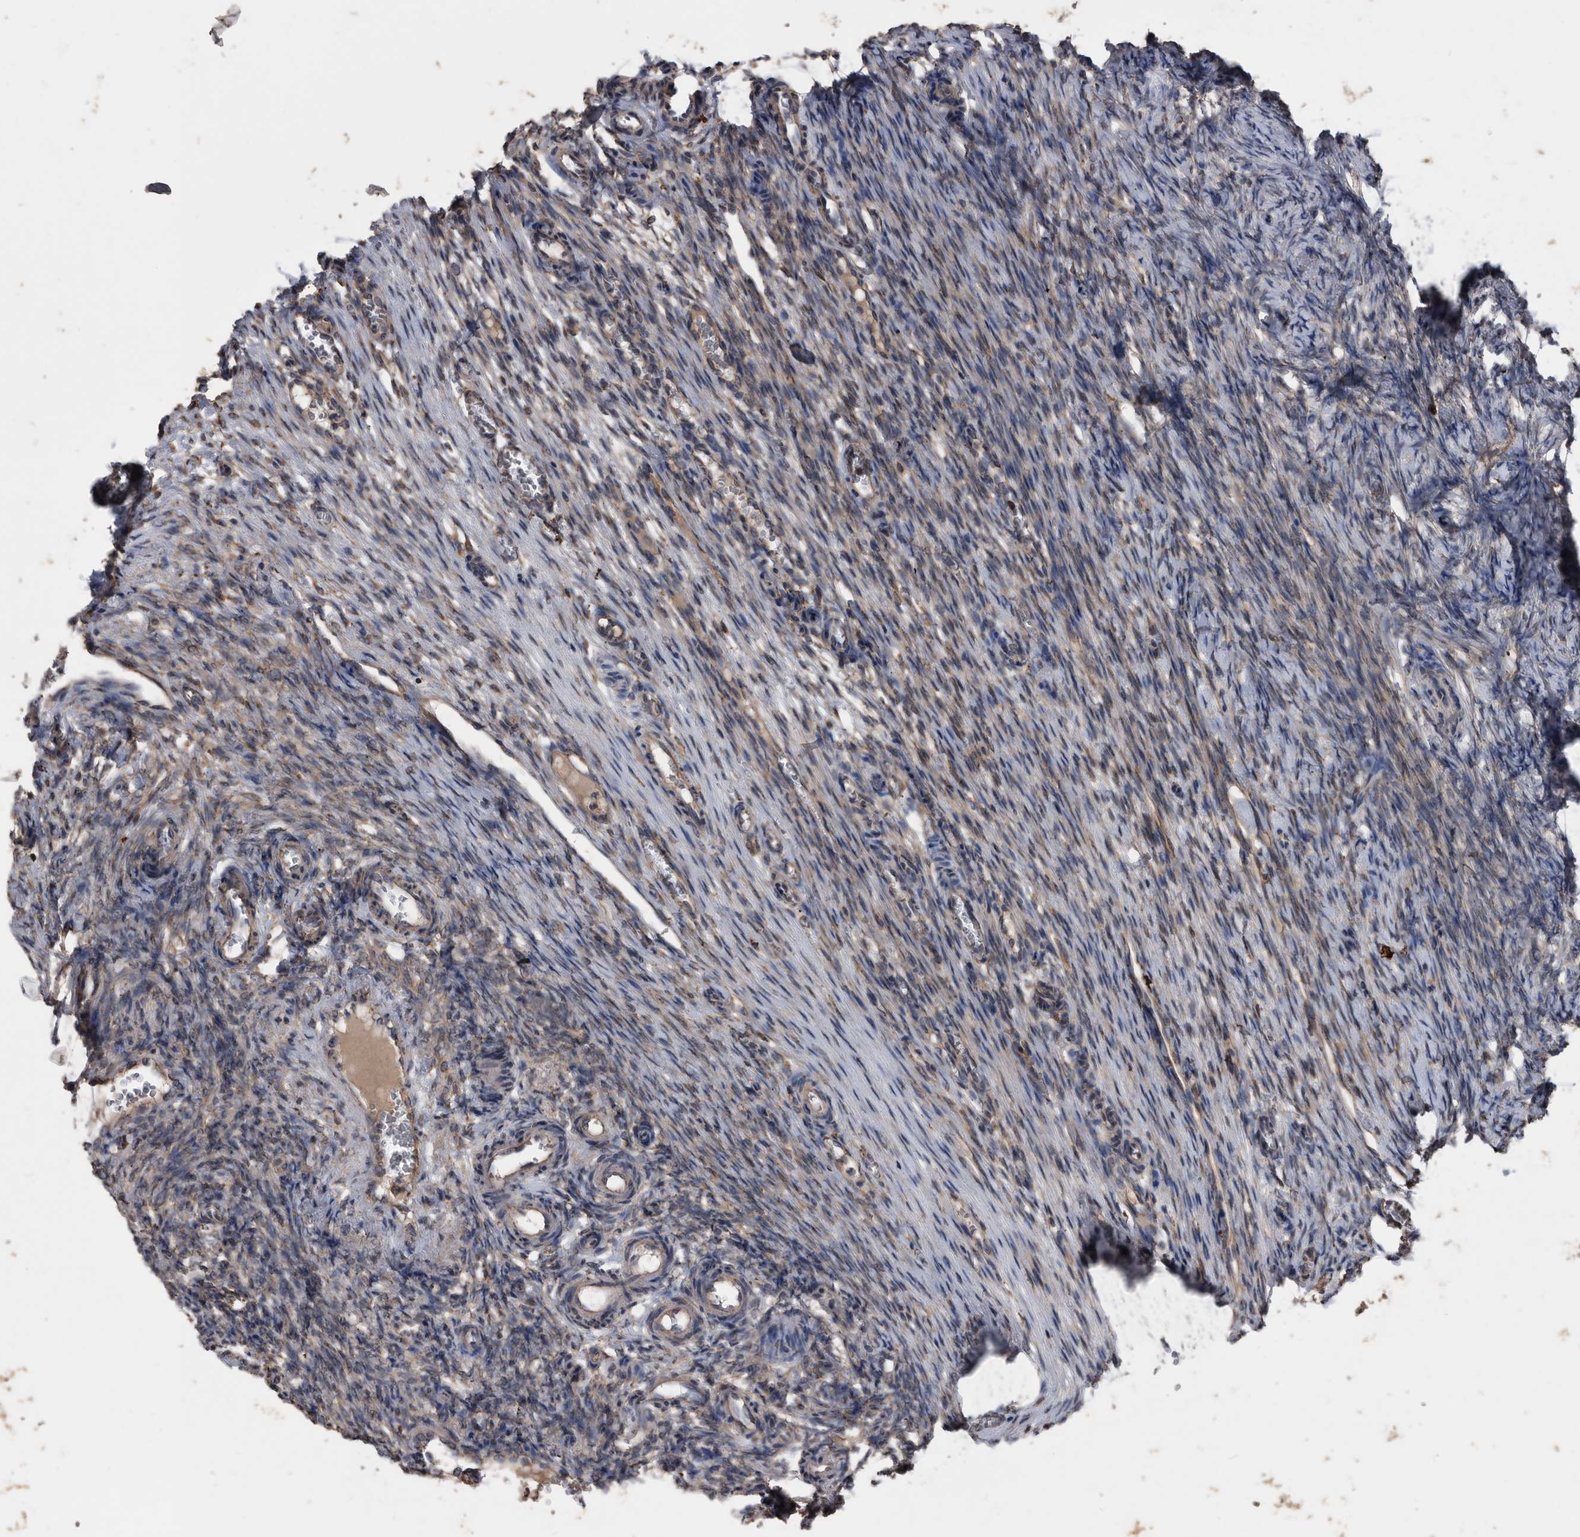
{"staining": {"intensity": "weak", "quantity": "<25%", "location": "cytoplasmic/membranous"}, "tissue": "ovary", "cell_type": "Ovarian stroma cells", "image_type": "normal", "snomed": [{"axis": "morphology", "description": "Adenocarcinoma, NOS"}, {"axis": "topography", "description": "Endometrium"}], "caption": "This photomicrograph is of normal ovary stained with IHC to label a protein in brown with the nuclei are counter-stained blue. There is no staining in ovarian stroma cells.", "gene": "NRBP1", "patient": {"sex": "female", "age": 32}}